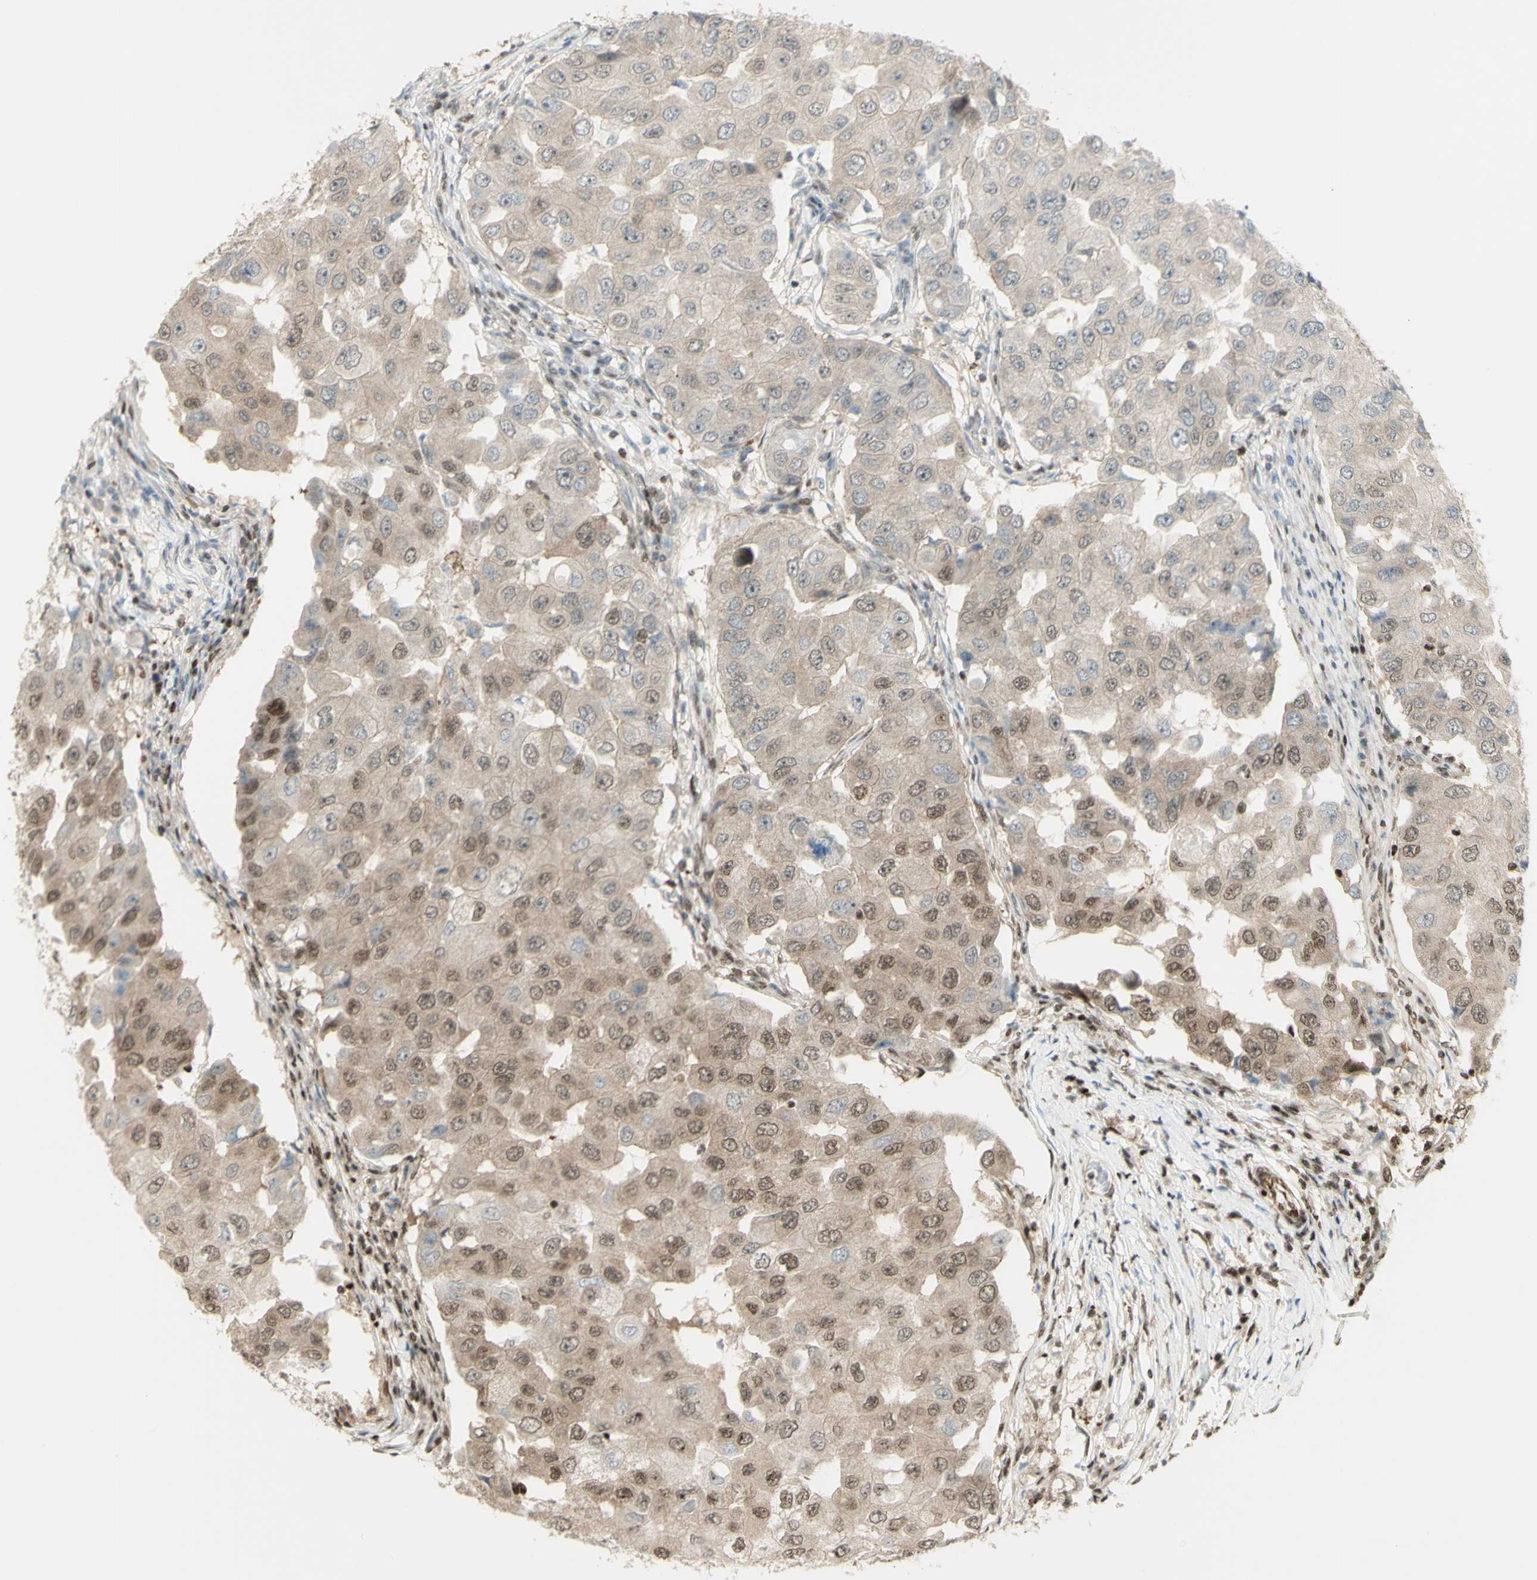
{"staining": {"intensity": "weak", "quantity": "25%-75%", "location": "nuclear"}, "tissue": "breast cancer", "cell_type": "Tumor cells", "image_type": "cancer", "snomed": [{"axis": "morphology", "description": "Duct carcinoma"}, {"axis": "topography", "description": "Breast"}], "caption": "Protein expression analysis of breast cancer (invasive ductal carcinoma) demonstrates weak nuclear staining in approximately 25%-75% of tumor cells.", "gene": "ZMYM6", "patient": {"sex": "female", "age": 27}}